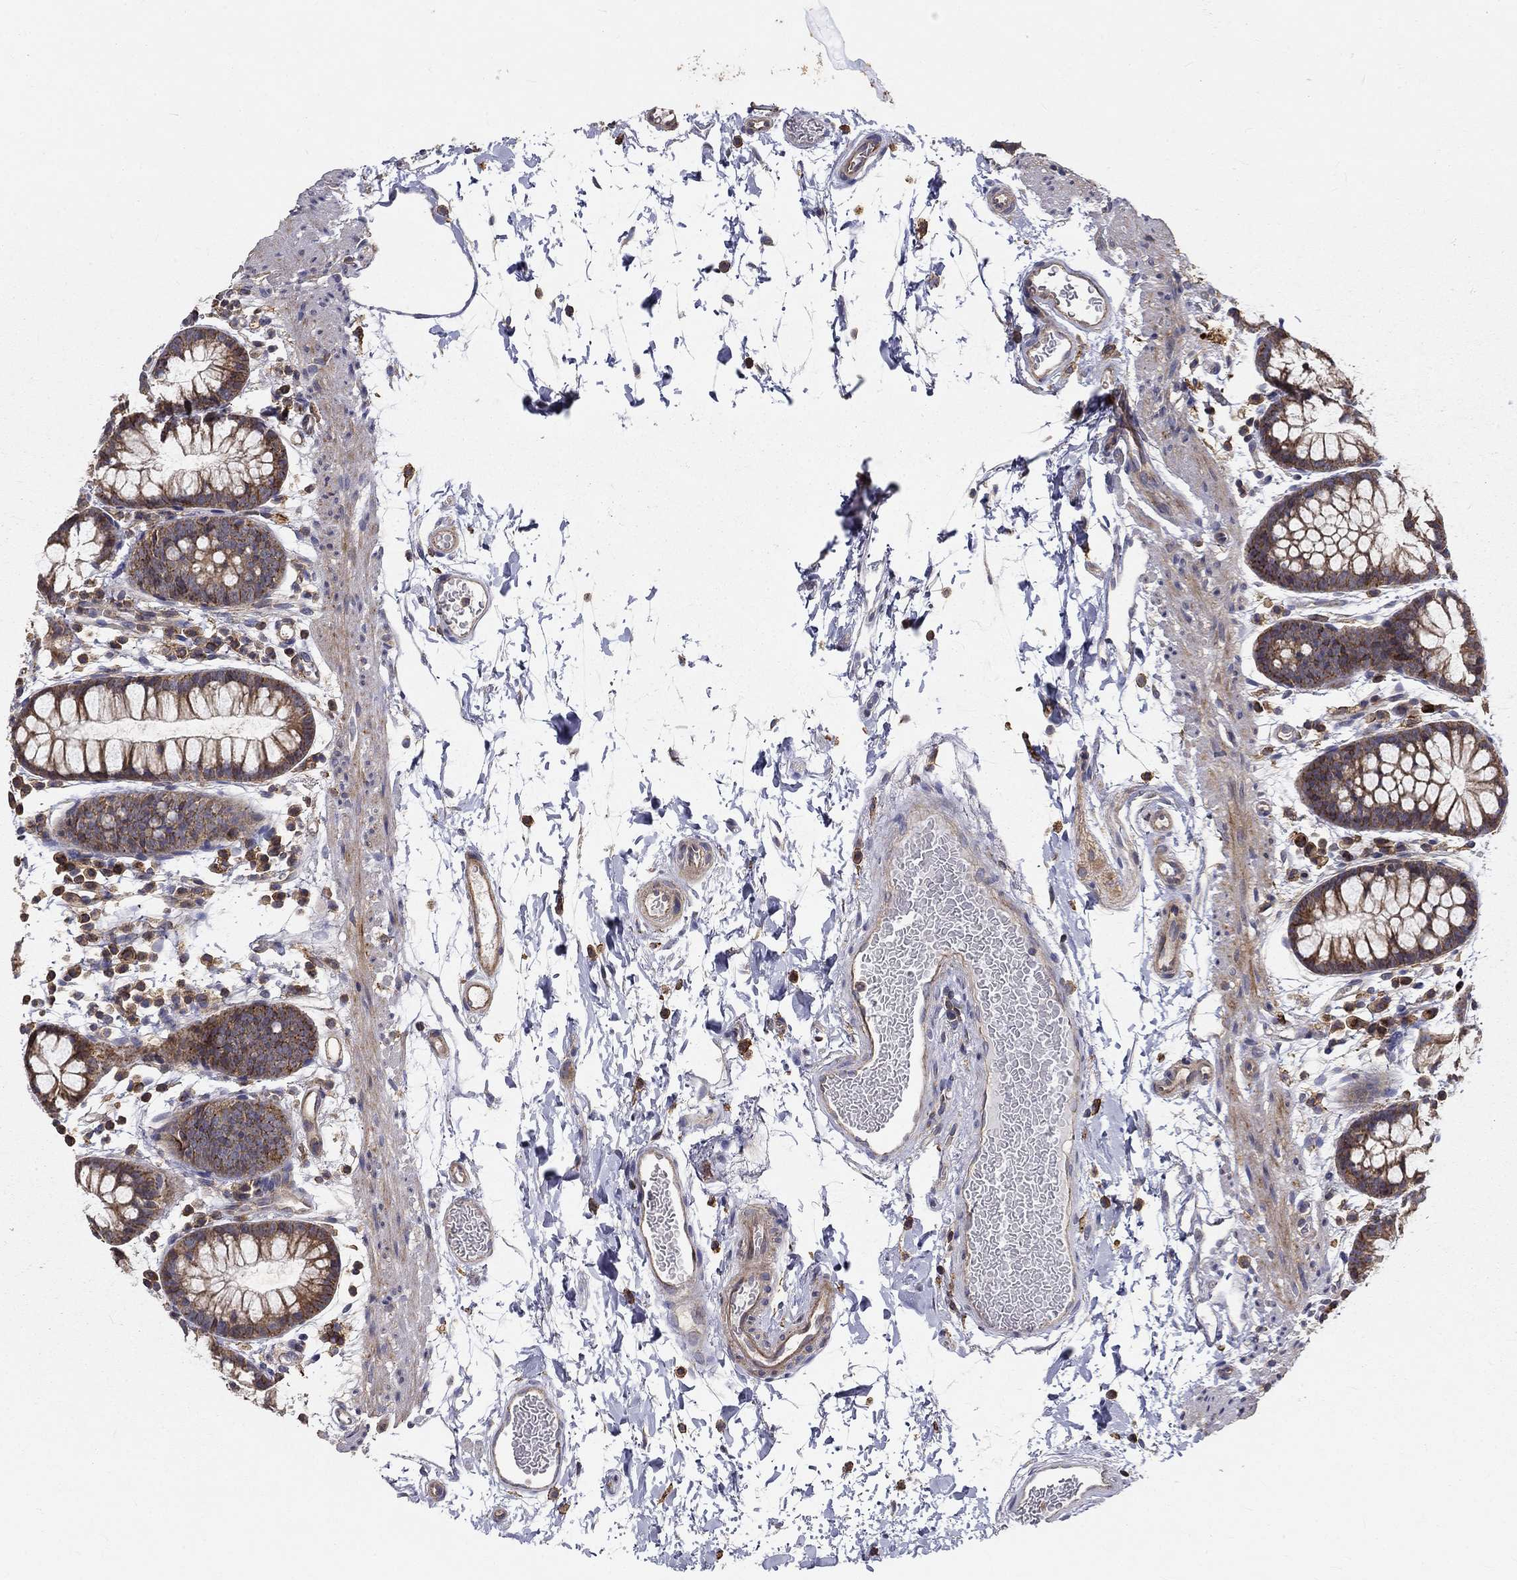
{"staining": {"intensity": "strong", "quantity": "25%-75%", "location": "cytoplasmic/membranous"}, "tissue": "rectum", "cell_type": "Glandular cells", "image_type": "normal", "snomed": [{"axis": "morphology", "description": "Normal tissue, NOS"}, {"axis": "topography", "description": "Rectum"}], "caption": "Immunohistochemistry (DAB) staining of normal human rectum exhibits strong cytoplasmic/membranous protein positivity in approximately 25%-75% of glandular cells.", "gene": "ALDH4A1", "patient": {"sex": "male", "age": 57}}